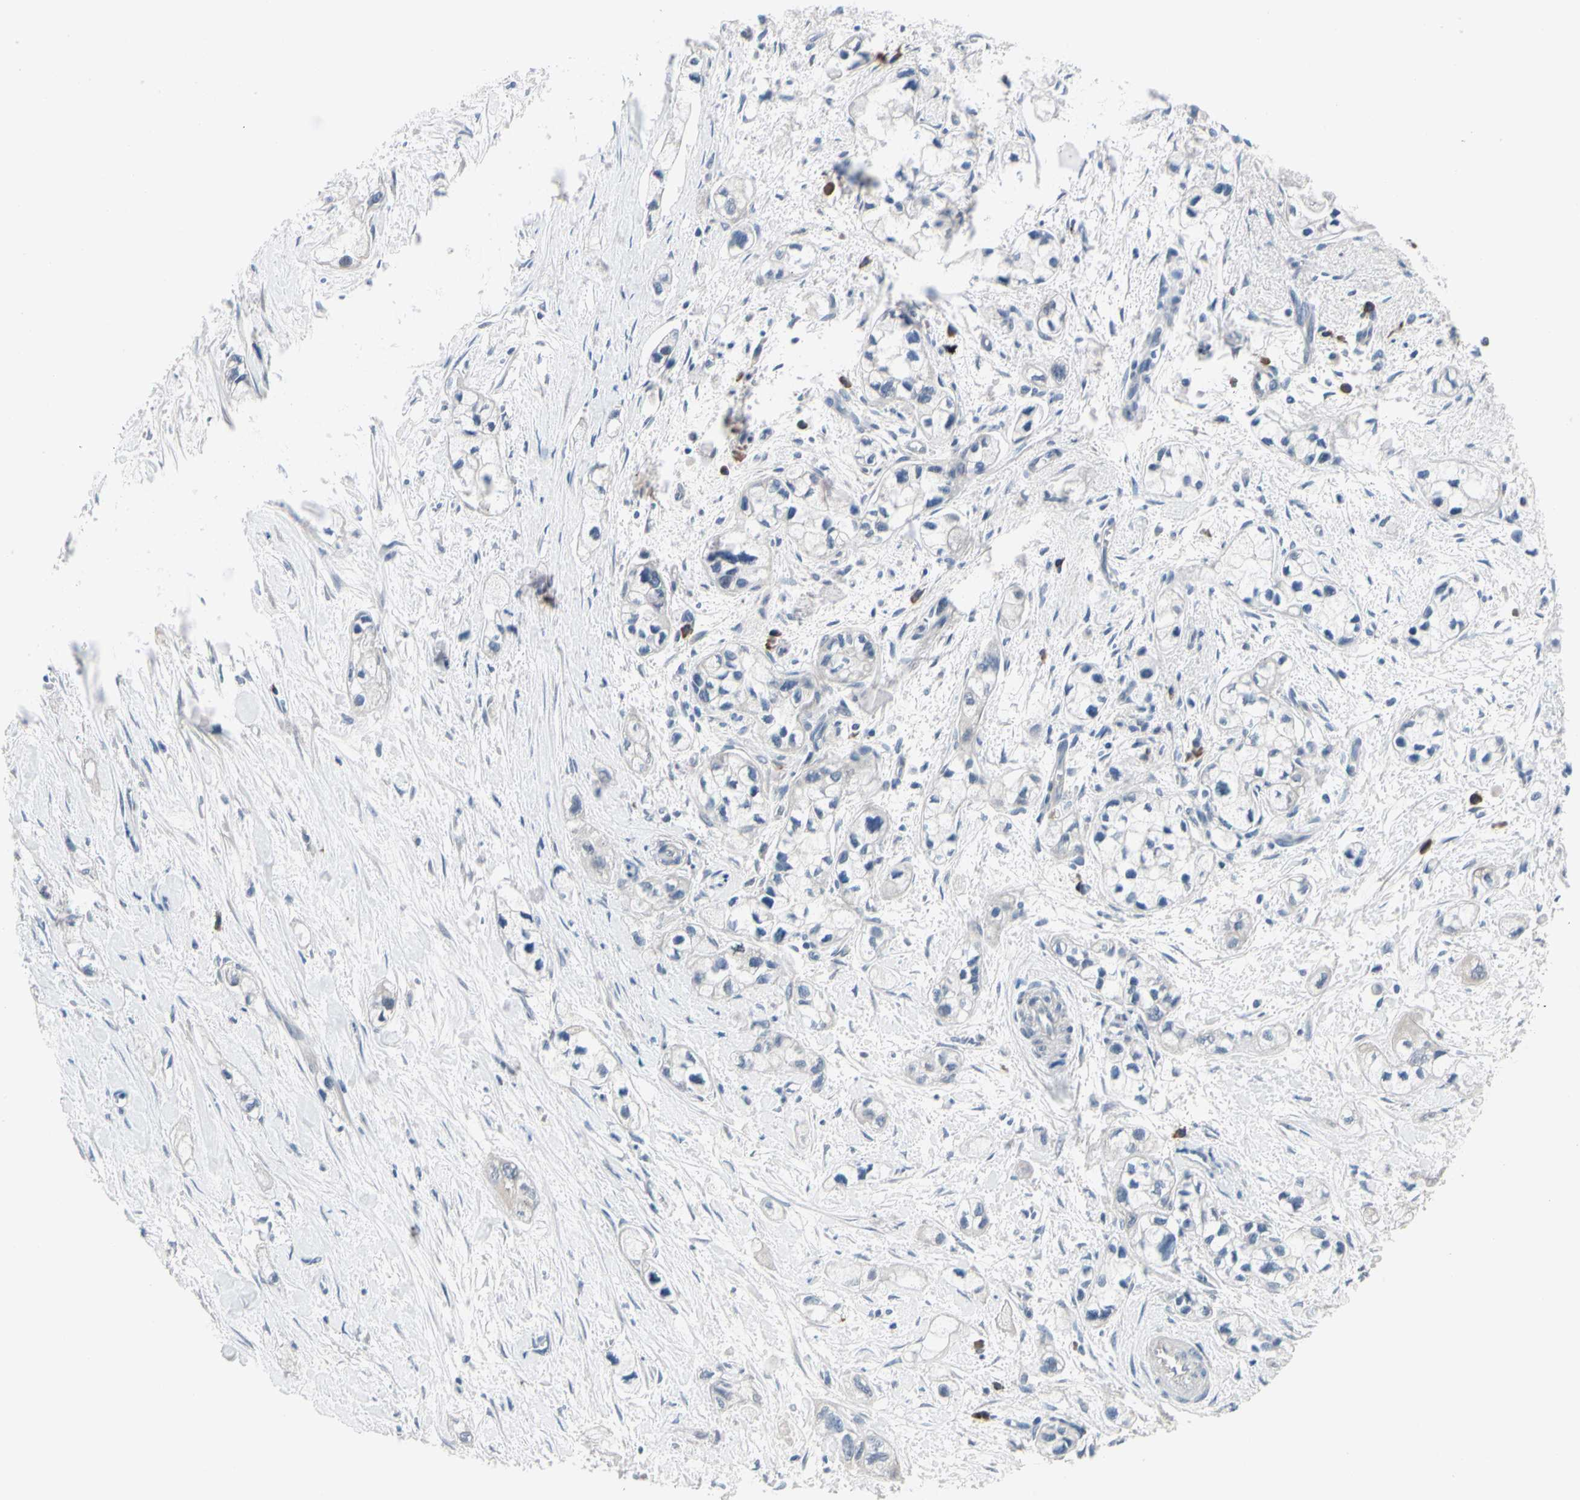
{"staining": {"intensity": "negative", "quantity": "none", "location": "none"}, "tissue": "pancreatic cancer", "cell_type": "Tumor cells", "image_type": "cancer", "snomed": [{"axis": "morphology", "description": "Adenocarcinoma, NOS"}, {"axis": "topography", "description": "Pancreas"}], "caption": "Pancreatic adenocarcinoma was stained to show a protein in brown. There is no significant expression in tumor cells.", "gene": "SELENOK", "patient": {"sex": "male", "age": 74}}